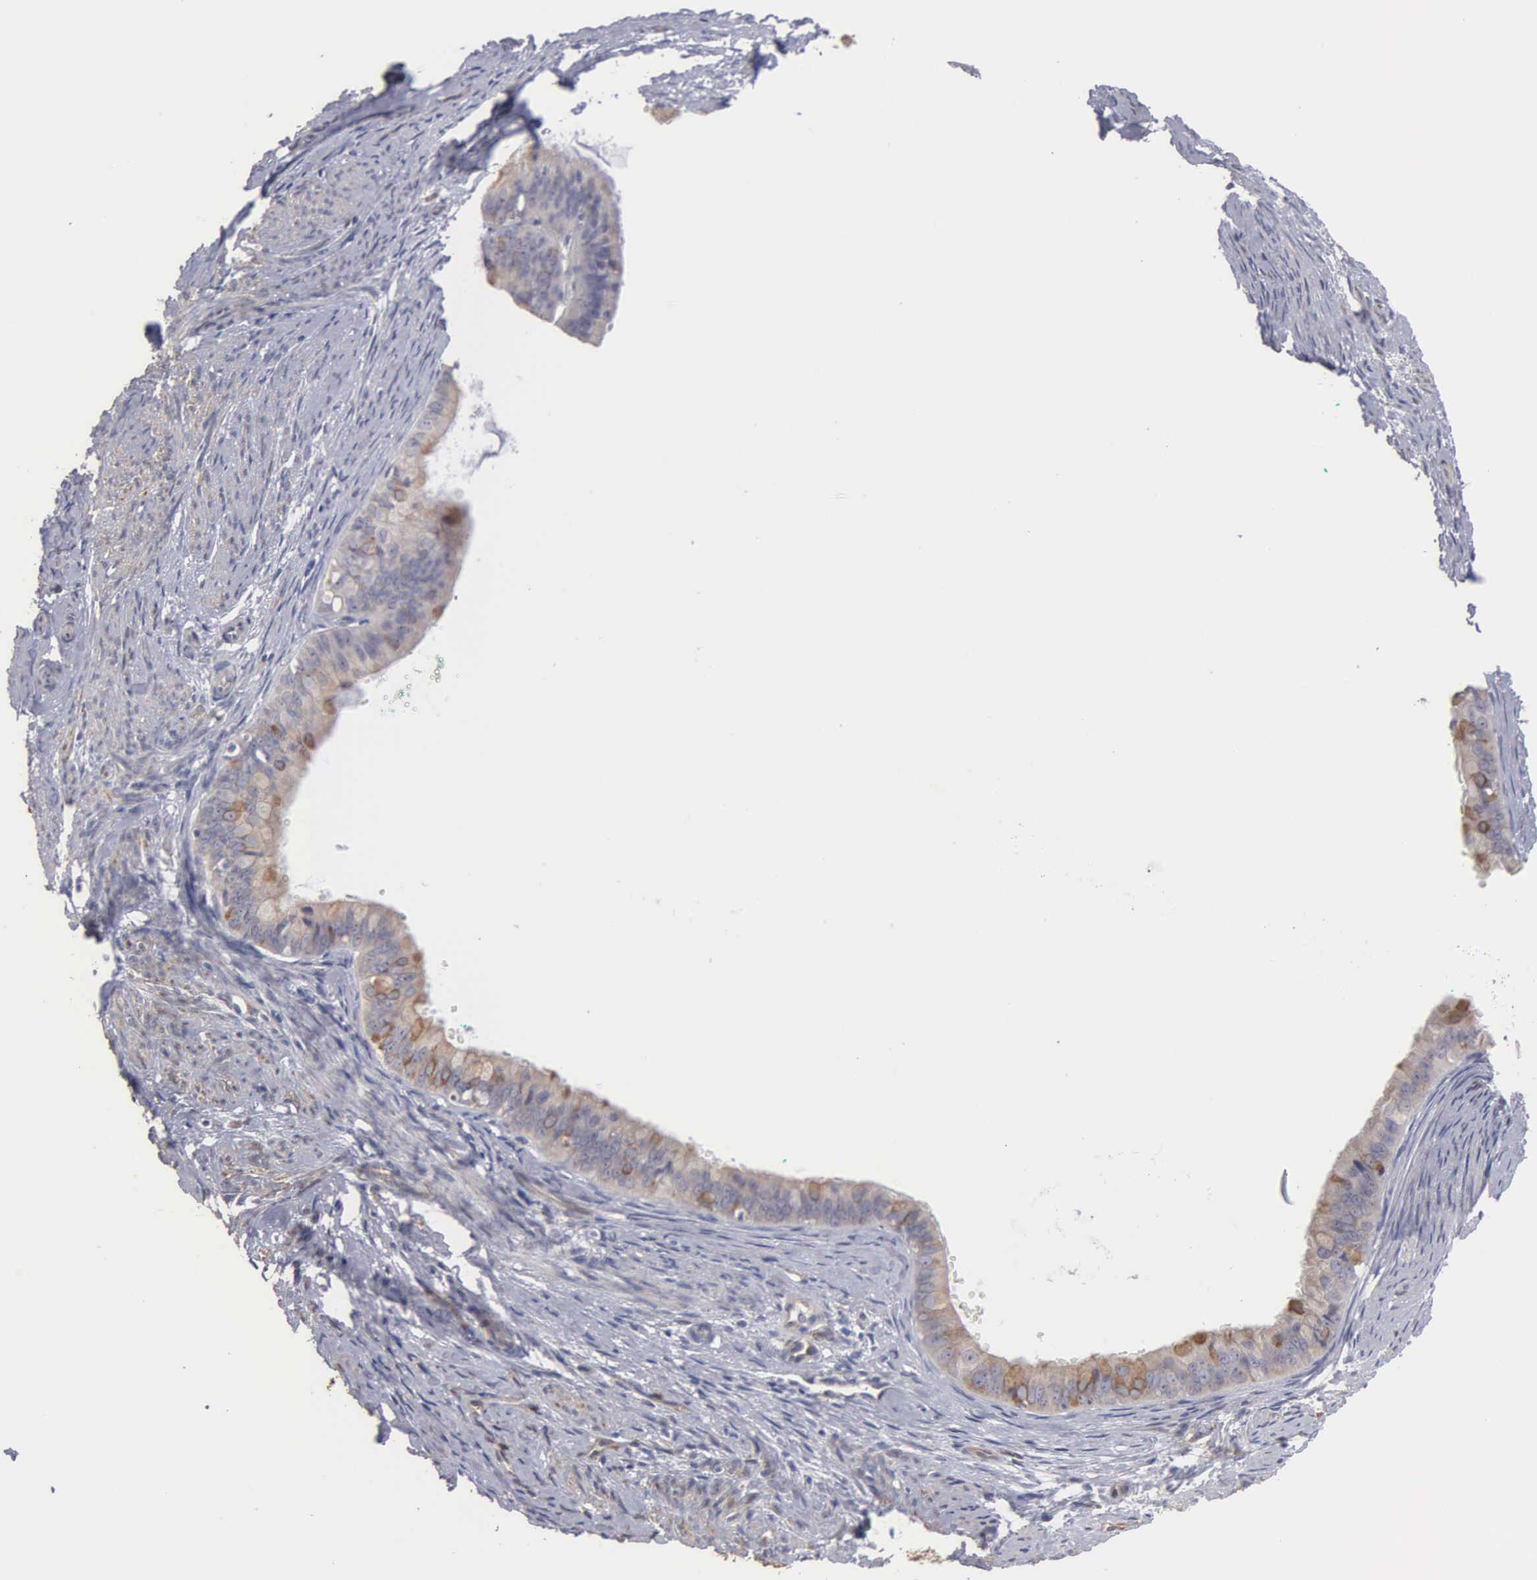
{"staining": {"intensity": "weak", "quantity": "25%-75%", "location": "cytoplasmic/membranous"}, "tissue": "endometrial cancer", "cell_type": "Tumor cells", "image_type": "cancer", "snomed": [{"axis": "morphology", "description": "Adenocarcinoma, NOS"}, {"axis": "topography", "description": "Endometrium"}], "caption": "A photomicrograph of adenocarcinoma (endometrial) stained for a protein shows weak cytoplasmic/membranous brown staining in tumor cells. Nuclei are stained in blue.", "gene": "LIN52", "patient": {"sex": "female", "age": 76}}